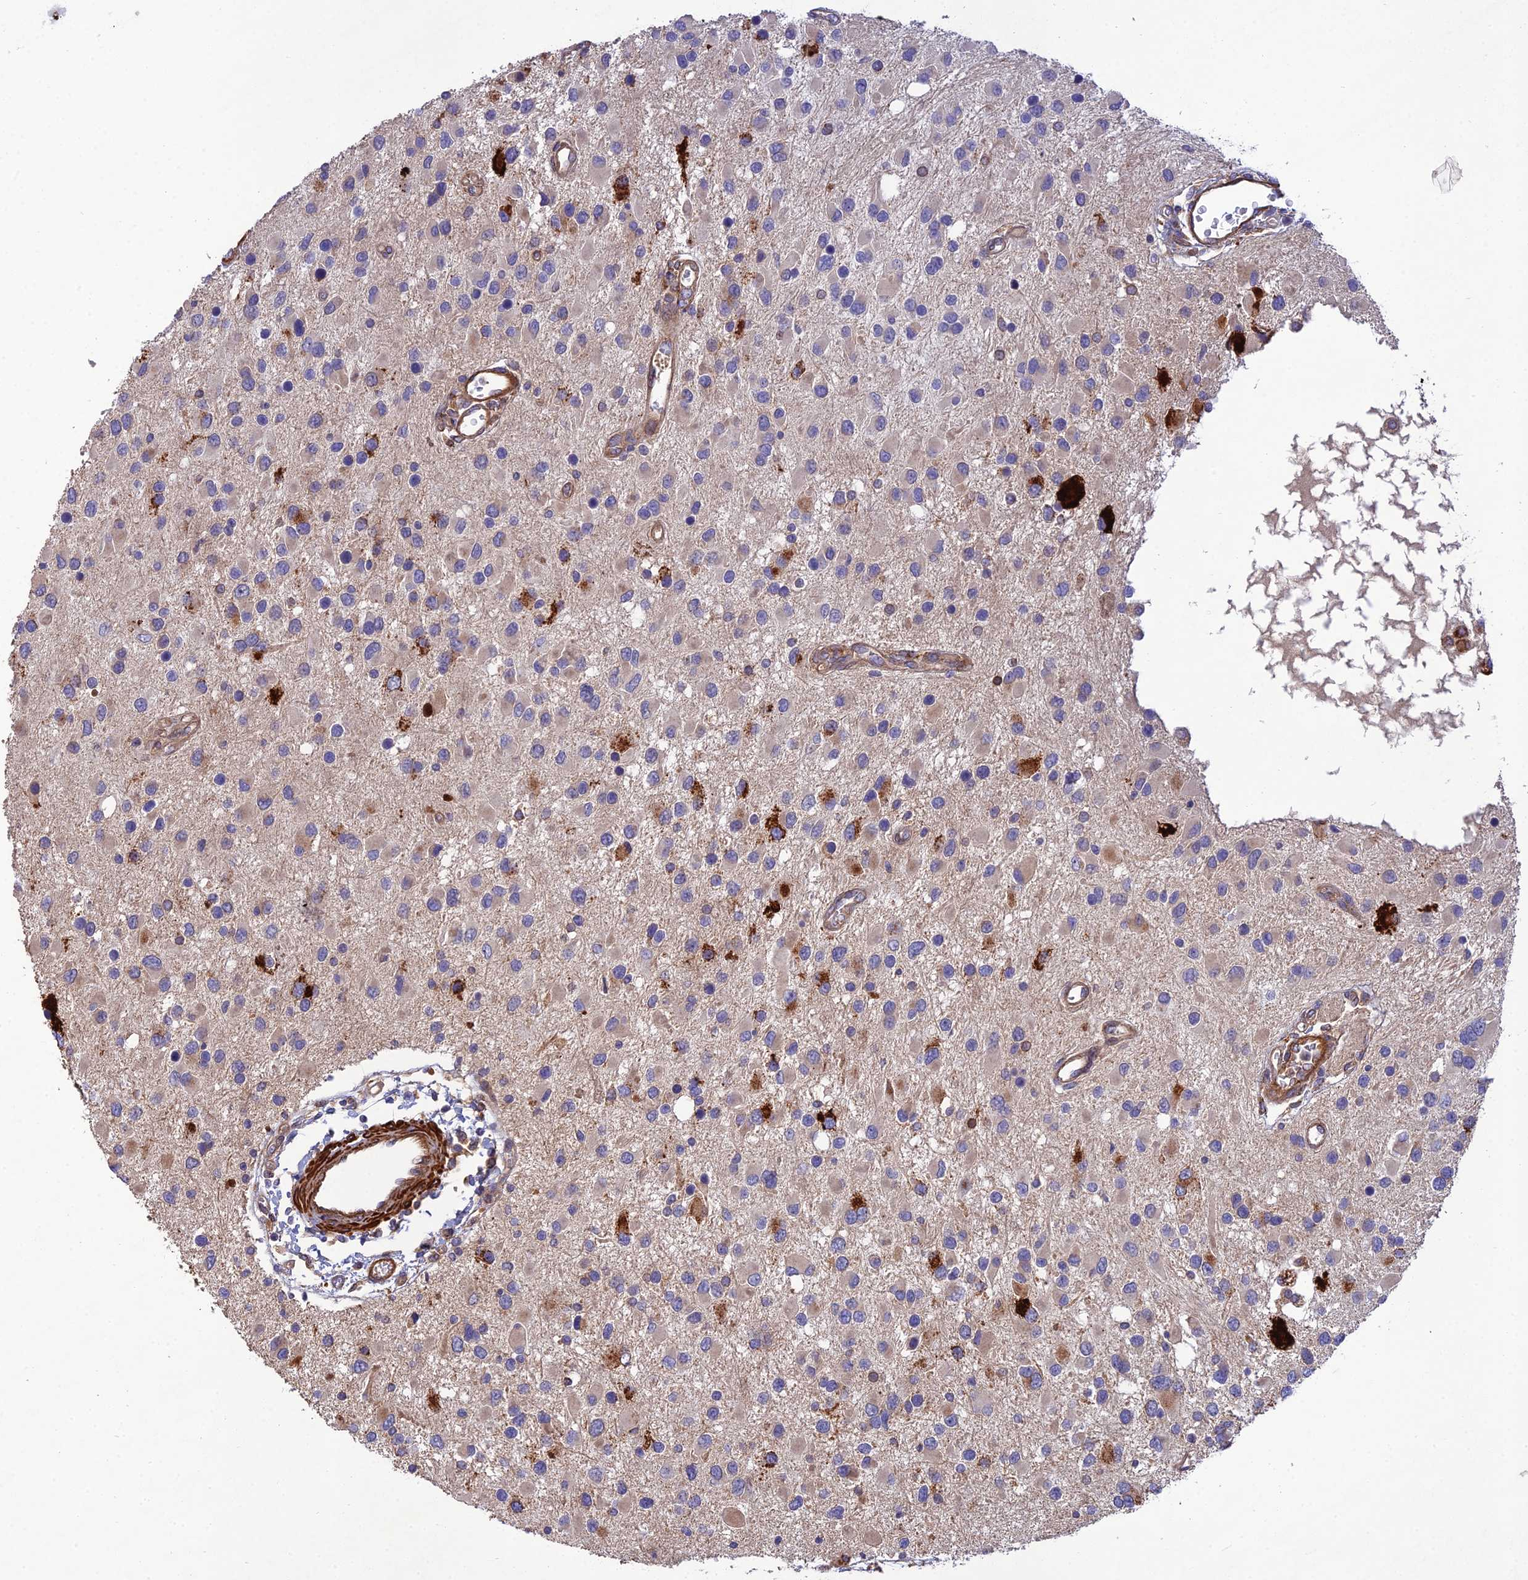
{"staining": {"intensity": "strong", "quantity": "<25%", "location": "cytoplasmic/membranous"}, "tissue": "glioma", "cell_type": "Tumor cells", "image_type": "cancer", "snomed": [{"axis": "morphology", "description": "Glioma, malignant, High grade"}, {"axis": "topography", "description": "Brain"}], "caption": "Glioma was stained to show a protein in brown. There is medium levels of strong cytoplasmic/membranous staining in approximately <25% of tumor cells.", "gene": "RALGAPA2", "patient": {"sex": "male", "age": 53}}